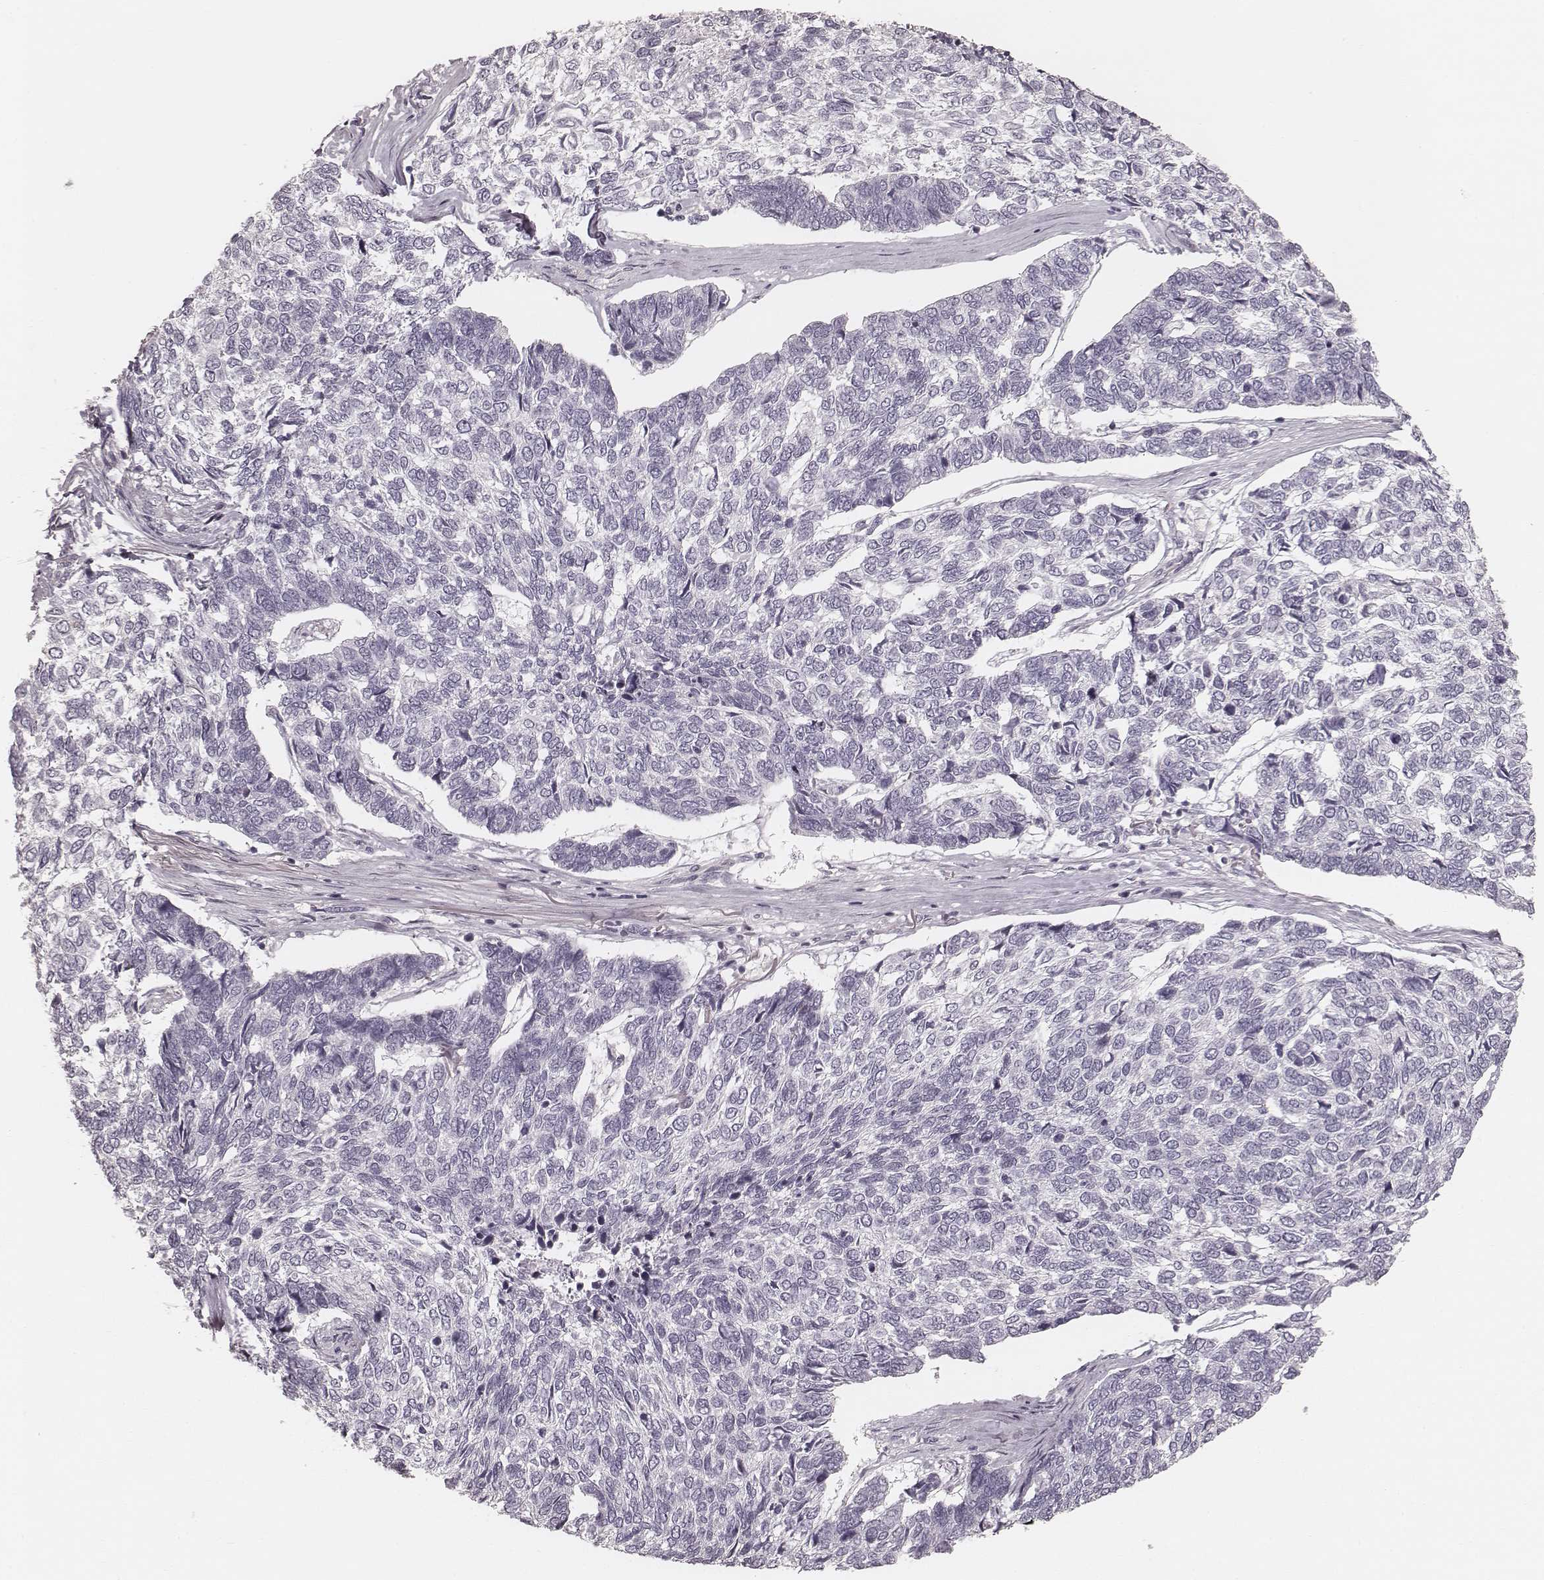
{"staining": {"intensity": "negative", "quantity": "none", "location": "none"}, "tissue": "skin cancer", "cell_type": "Tumor cells", "image_type": "cancer", "snomed": [{"axis": "morphology", "description": "Basal cell carcinoma"}, {"axis": "topography", "description": "Skin"}], "caption": "Tumor cells show no significant positivity in skin cancer.", "gene": "SPATA24", "patient": {"sex": "female", "age": 65}}